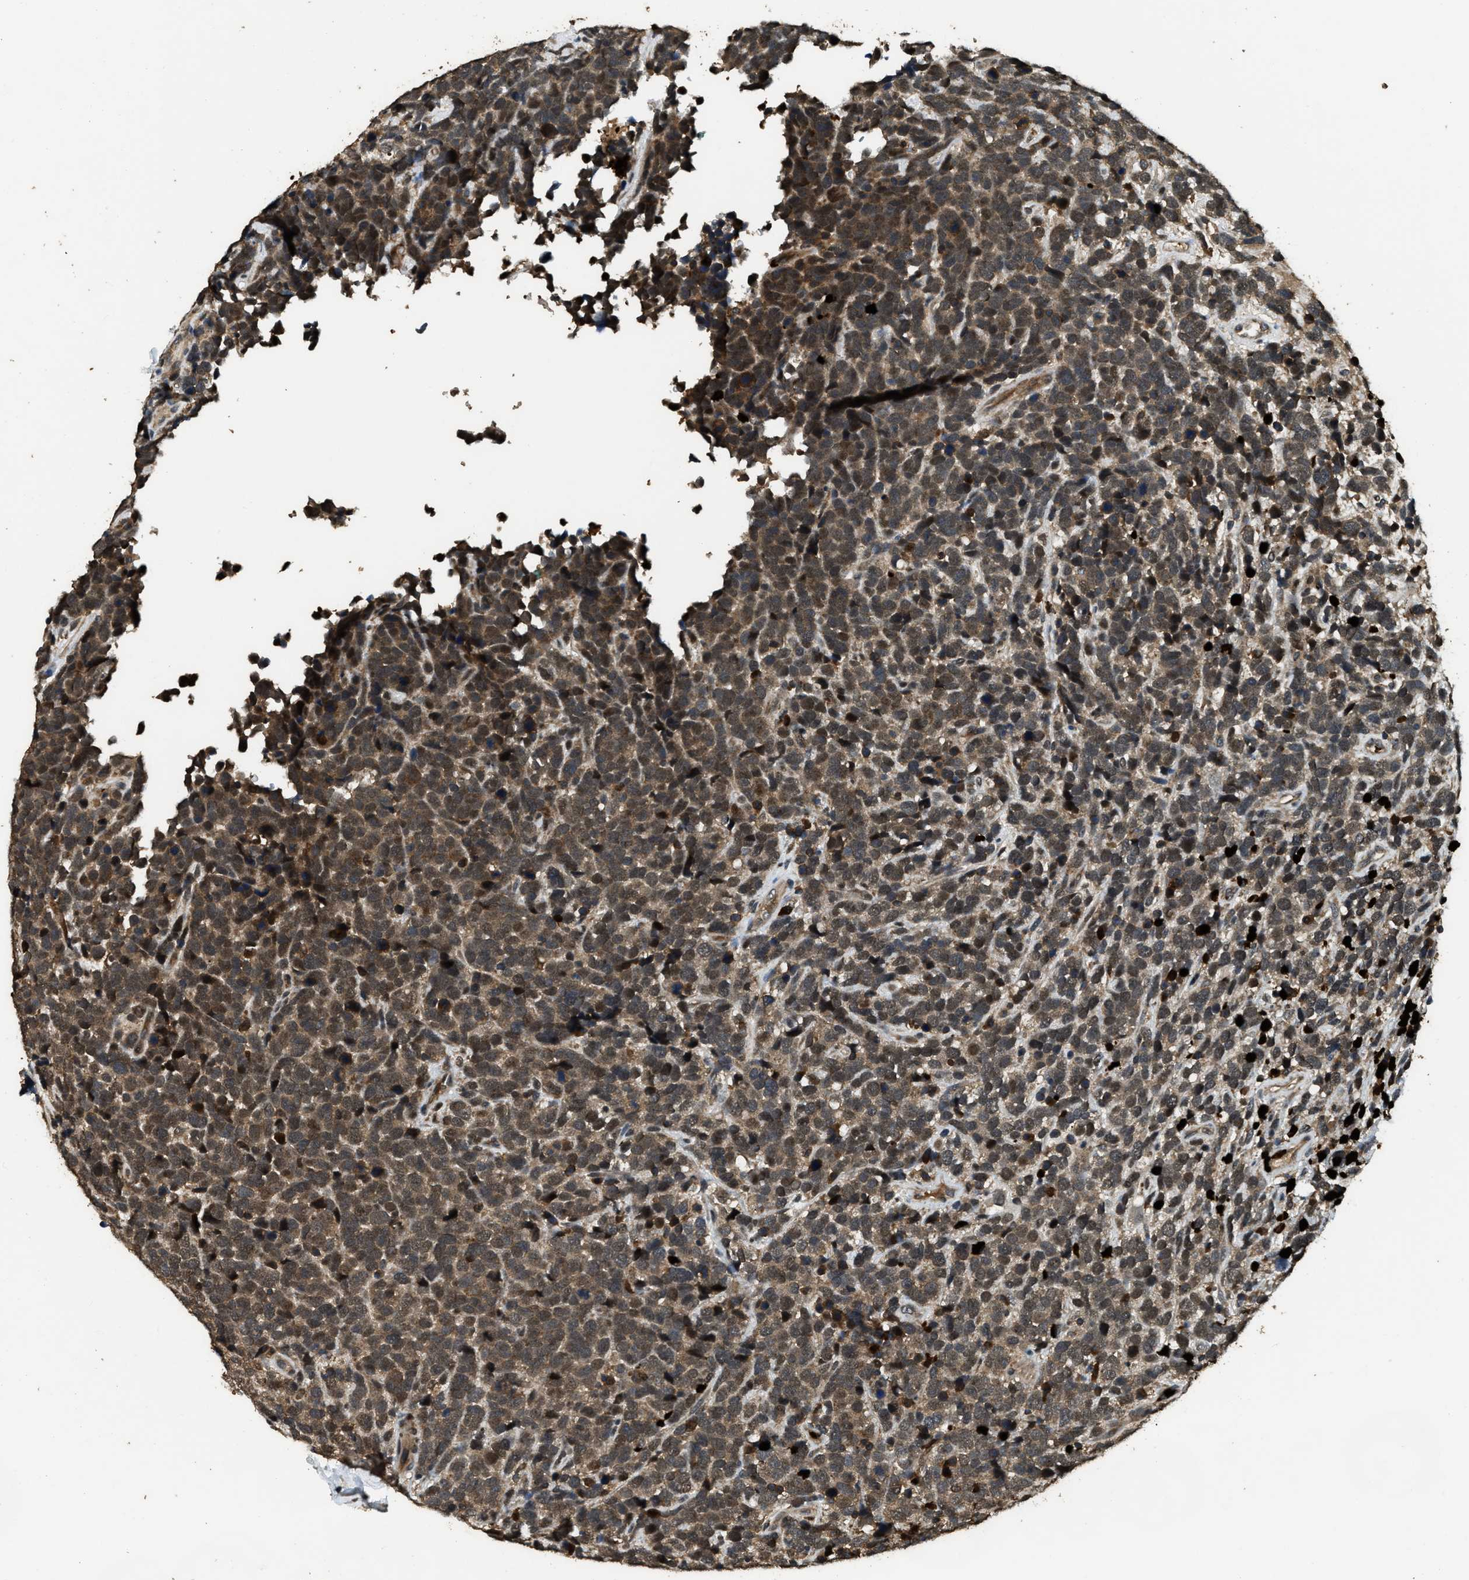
{"staining": {"intensity": "weak", "quantity": ">75%", "location": "cytoplasmic/membranous"}, "tissue": "urothelial cancer", "cell_type": "Tumor cells", "image_type": "cancer", "snomed": [{"axis": "morphology", "description": "Urothelial carcinoma, High grade"}, {"axis": "topography", "description": "Urinary bladder"}], "caption": "This is an image of immunohistochemistry (IHC) staining of urothelial carcinoma (high-grade), which shows weak expression in the cytoplasmic/membranous of tumor cells.", "gene": "RNF141", "patient": {"sex": "female", "age": 82}}